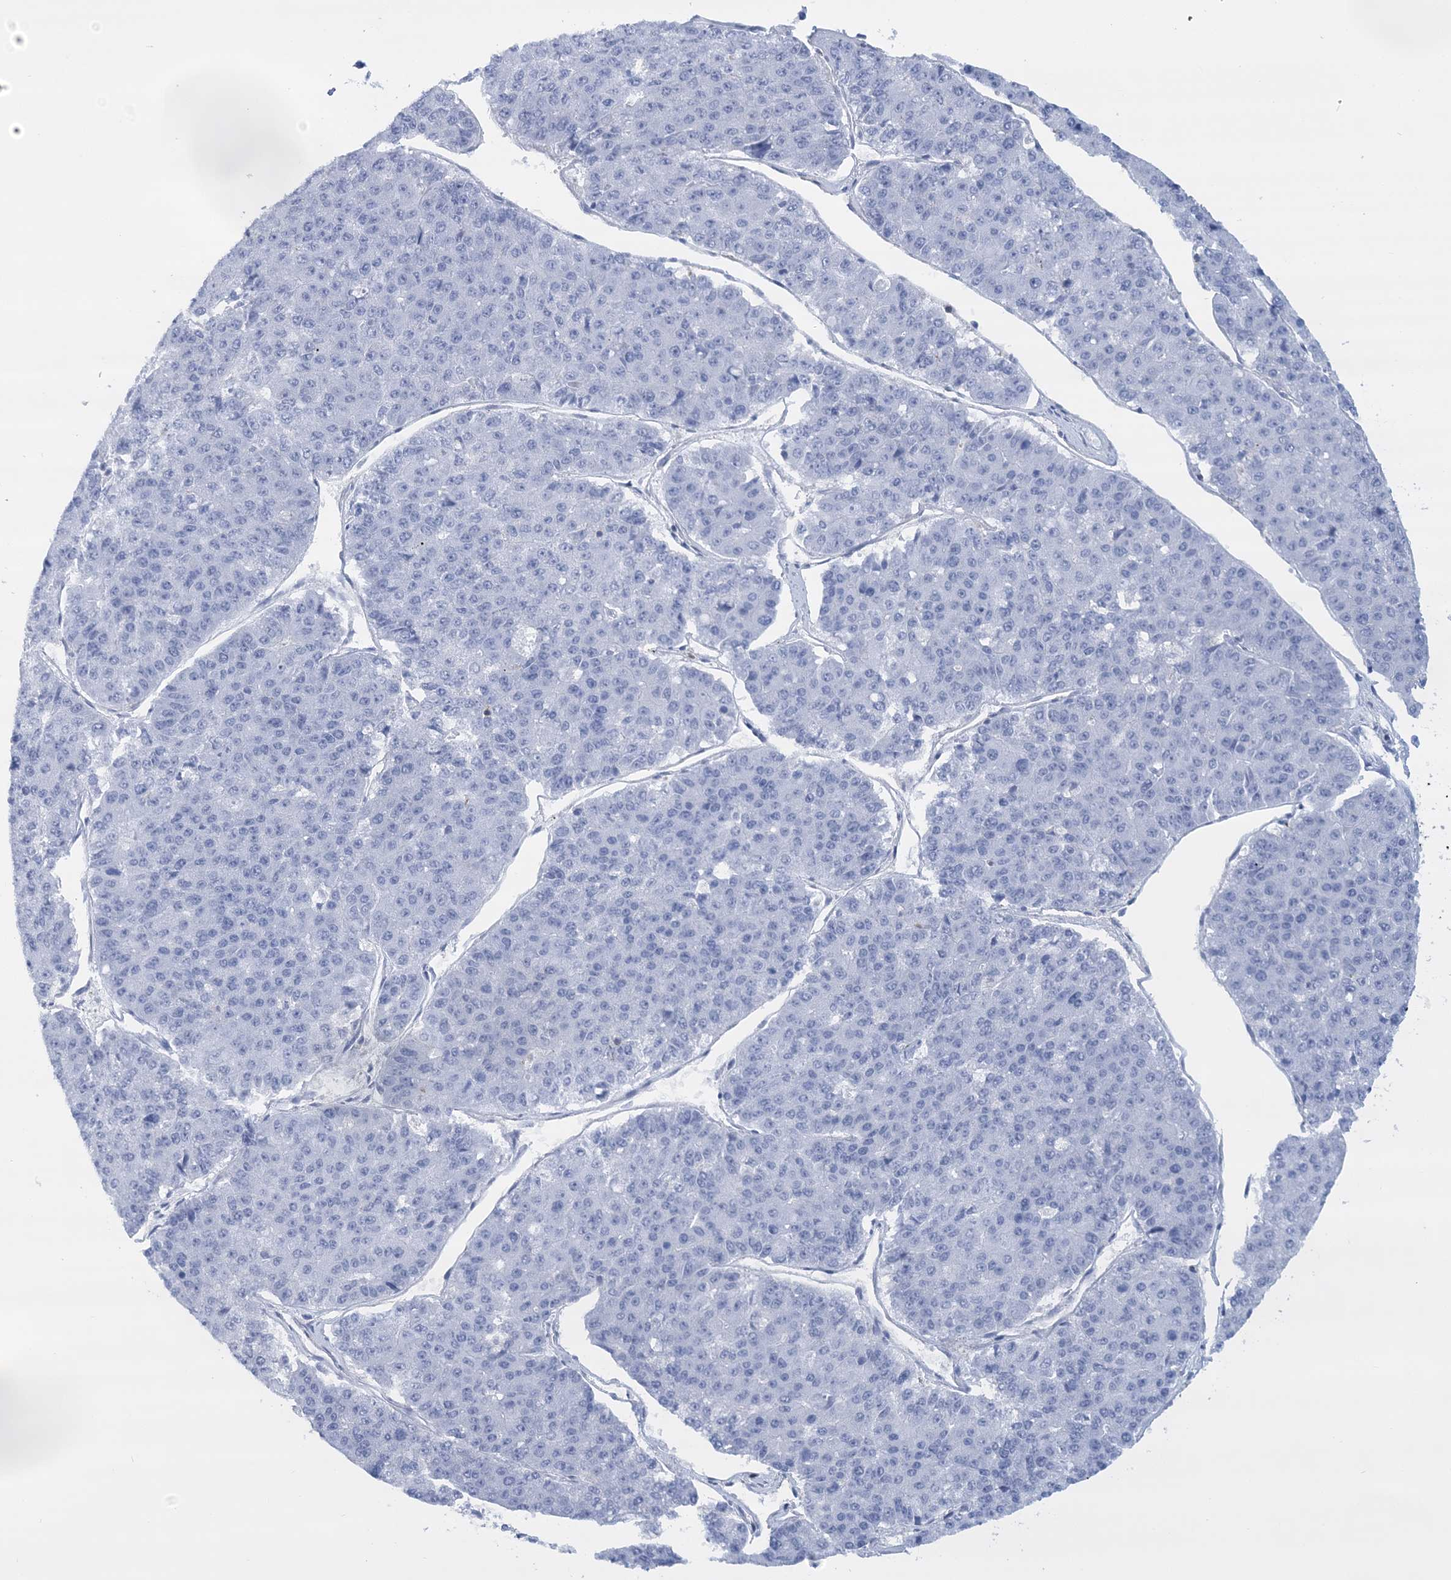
{"staining": {"intensity": "negative", "quantity": "none", "location": "none"}, "tissue": "pancreatic cancer", "cell_type": "Tumor cells", "image_type": "cancer", "snomed": [{"axis": "morphology", "description": "Adenocarcinoma, NOS"}, {"axis": "topography", "description": "Pancreas"}], "caption": "Immunohistochemistry (IHC) histopathology image of human pancreatic cancer (adenocarcinoma) stained for a protein (brown), which displays no positivity in tumor cells.", "gene": "C11orf21", "patient": {"sex": "male", "age": 50}}